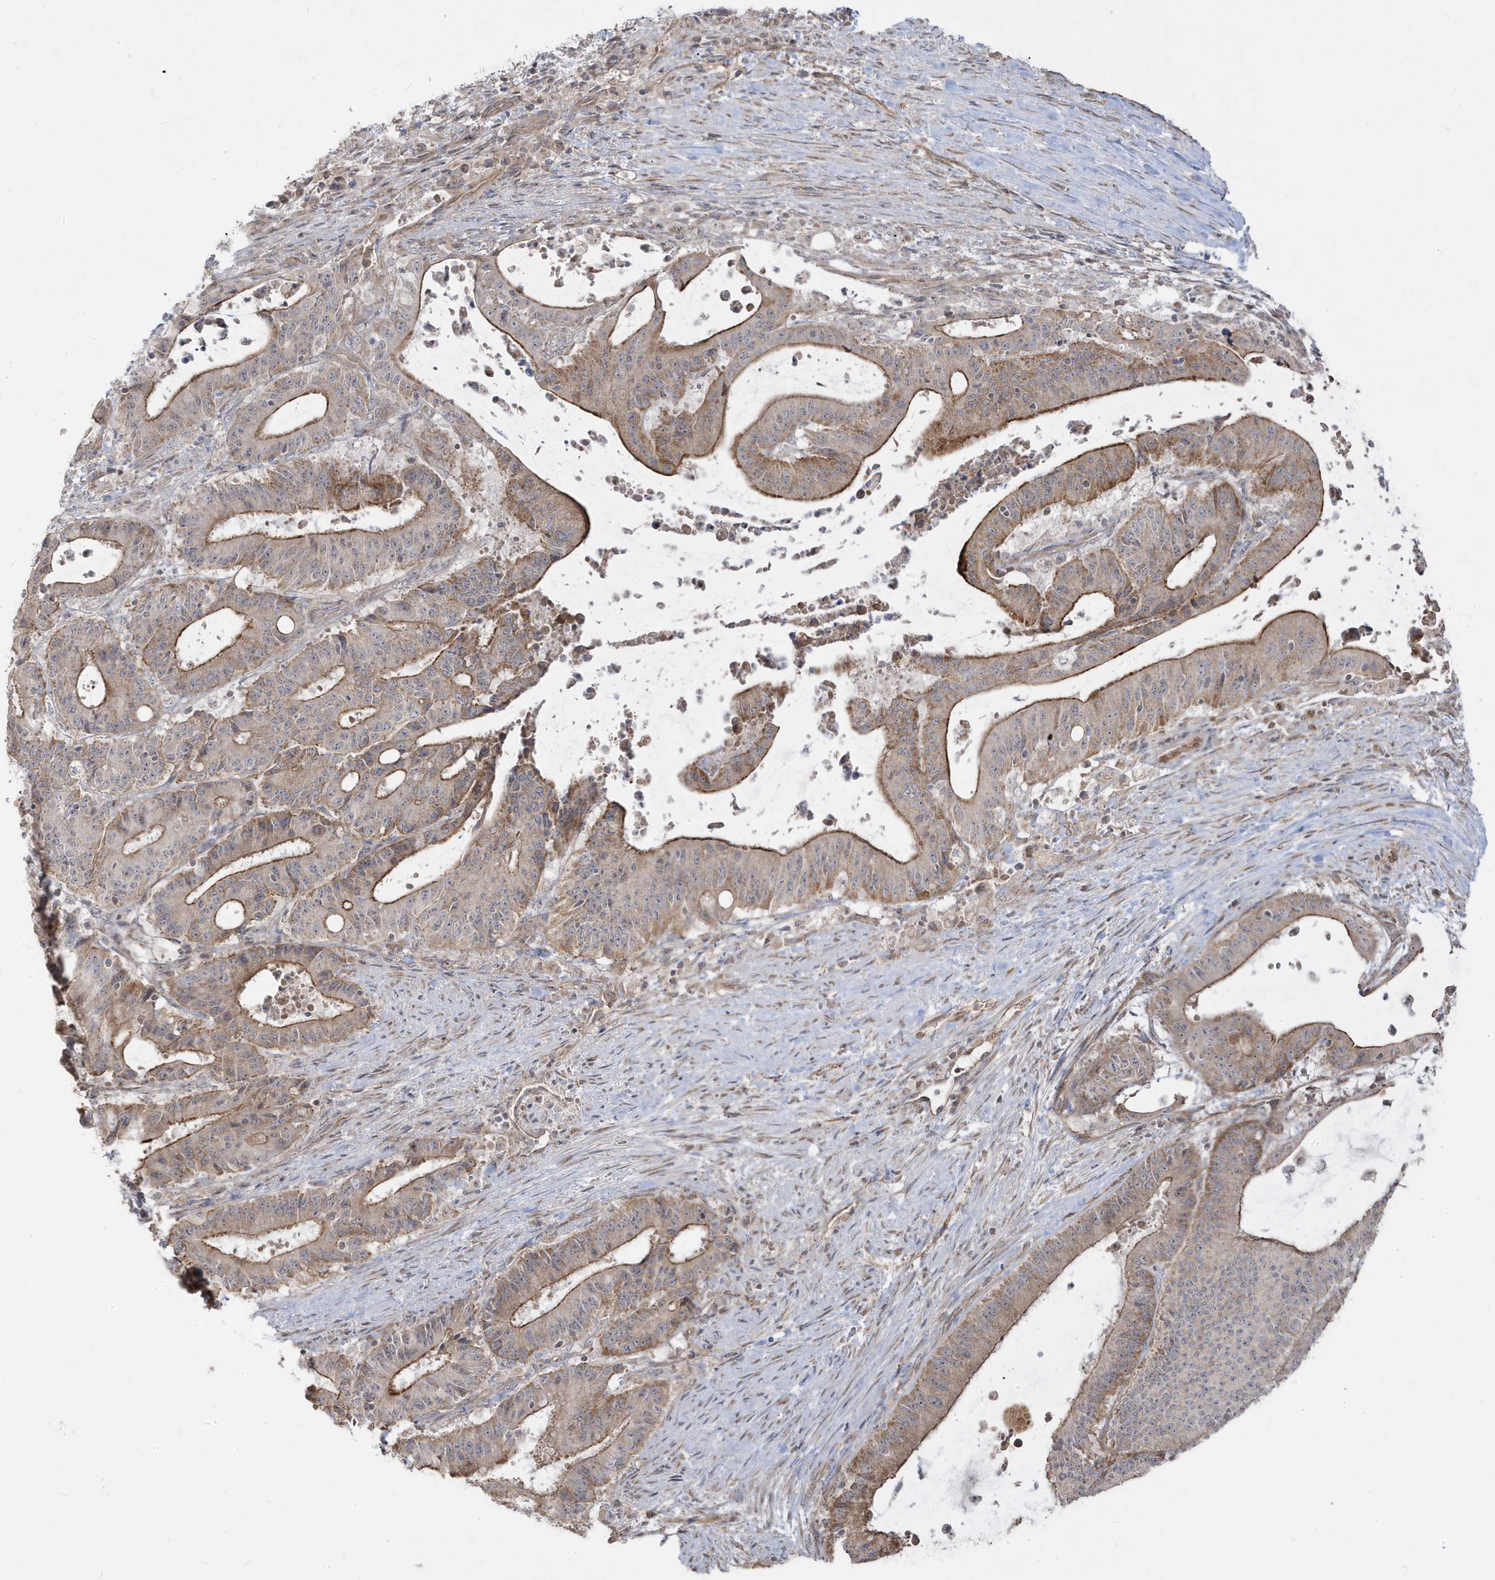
{"staining": {"intensity": "strong", "quantity": "25%-75%", "location": "cytoplasmic/membranous"}, "tissue": "liver cancer", "cell_type": "Tumor cells", "image_type": "cancer", "snomed": [{"axis": "morphology", "description": "Normal tissue, NOS"}, {"axis": "morphology", "description": "Cholangiocarcinoma"}, {"axis": "topography", "description": "Liver"}, {"axis": "topography", "description": "Peripheral nerve tissue"}], "caption": "Immunohistochemistry (IHC) image of cholangiocarcinoma (liver) stained for a protein (brown), which shows high levels of strong cytoplasmic/membranous expression in about 25%-75% of tumor cells.", "gene": "DNAJC12", "patient": {"sex": "female", "age": 73}}